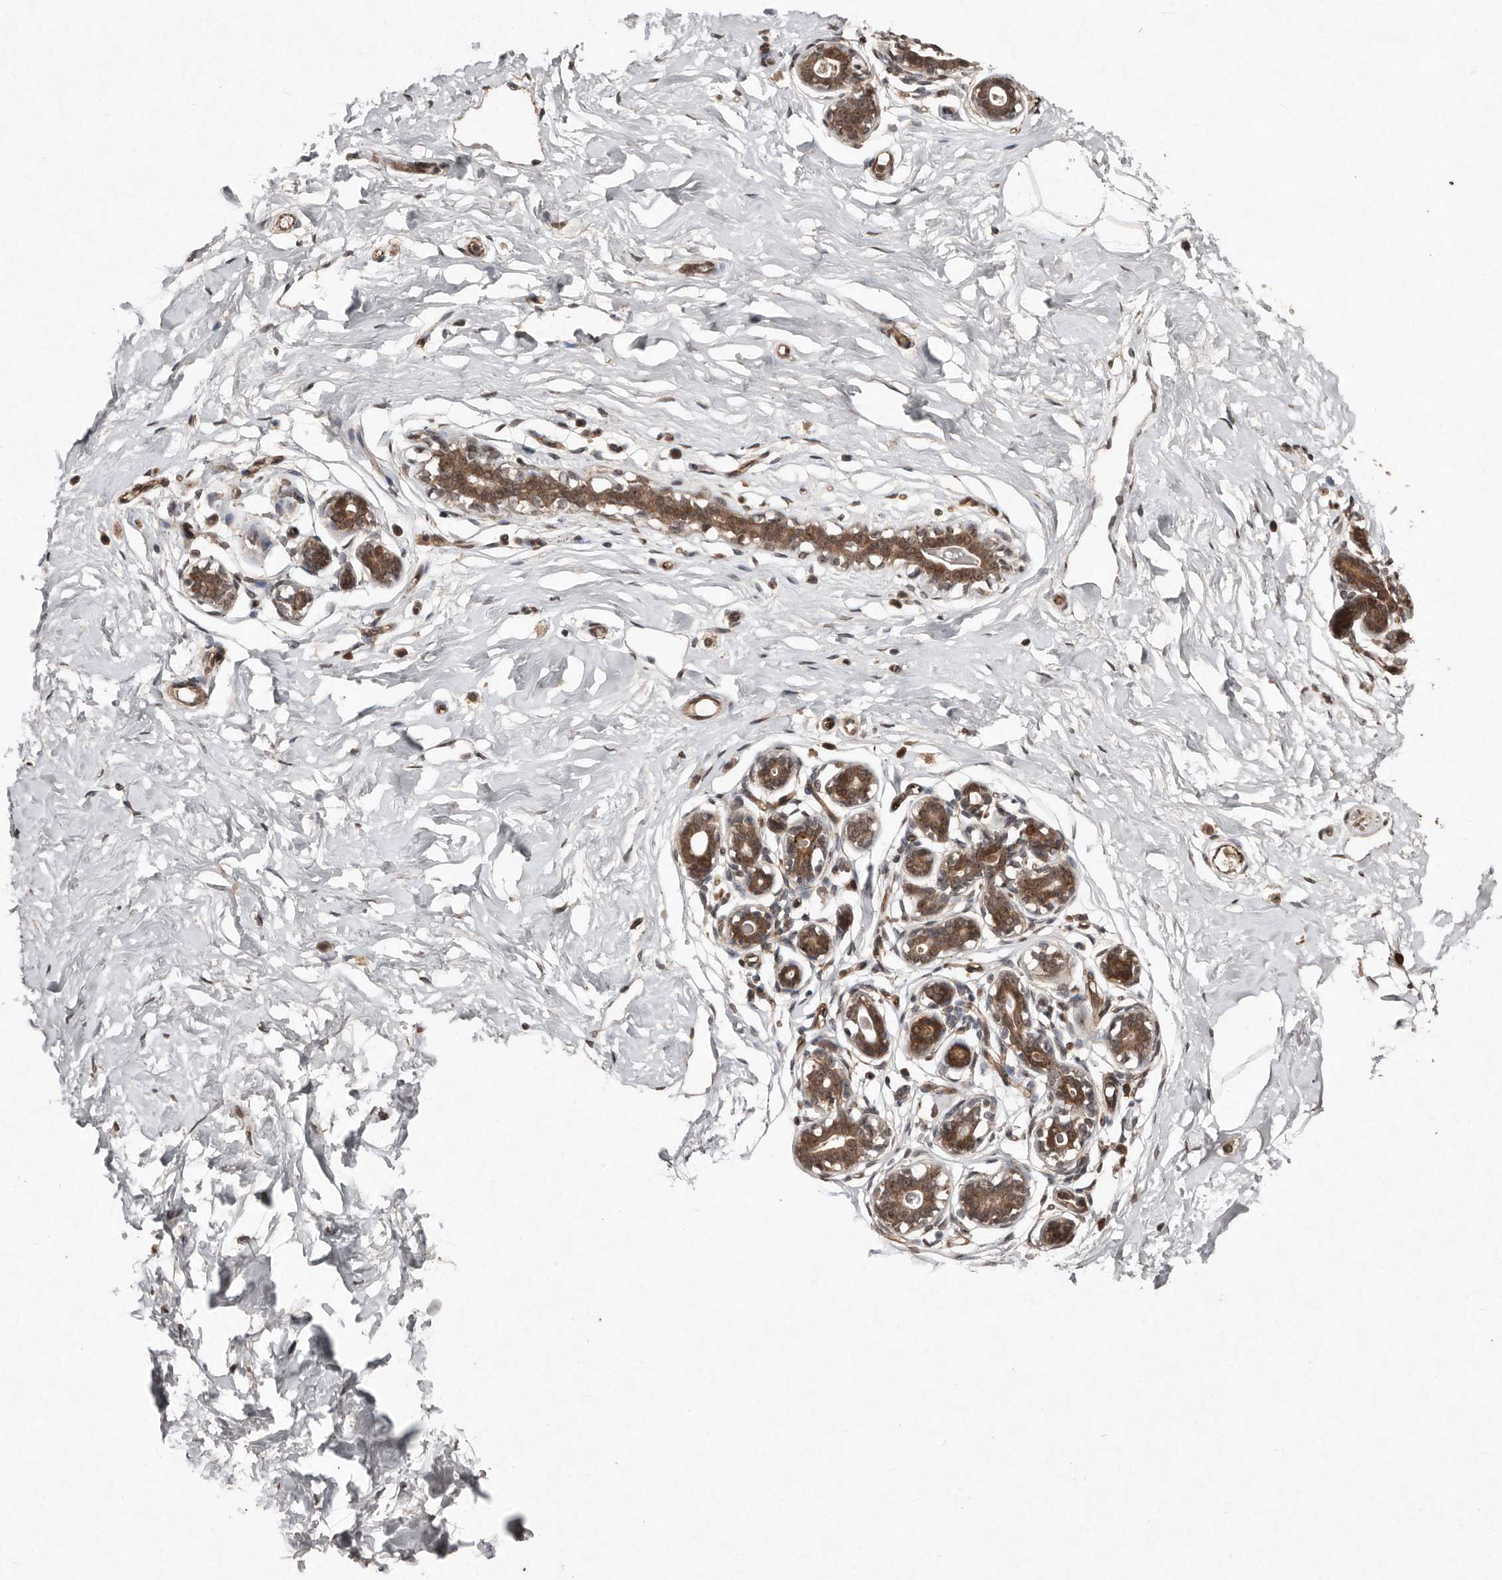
{"staining": {"intensity": "moderate", "quantity": ">75%", "location": "nuclear"}, "tissue": "breast", "cell_type": "Adipocytes", "image_type": "normal", "snomed": [{"axis": "morphology", "description": "Normal tissue, NOS"}, {"axis": "morphology", "description": "Adenoma, NOS"}, {"axis": "topography", "description": "Breast"}], "caption": "Immunohistochemical staining of normal breast demonstrates medium levels of moderate nuclear positivity in approximately >75% of adipocytes.", "gene": "DIP2C", "patient": {"sex": "female", "age": 23}}